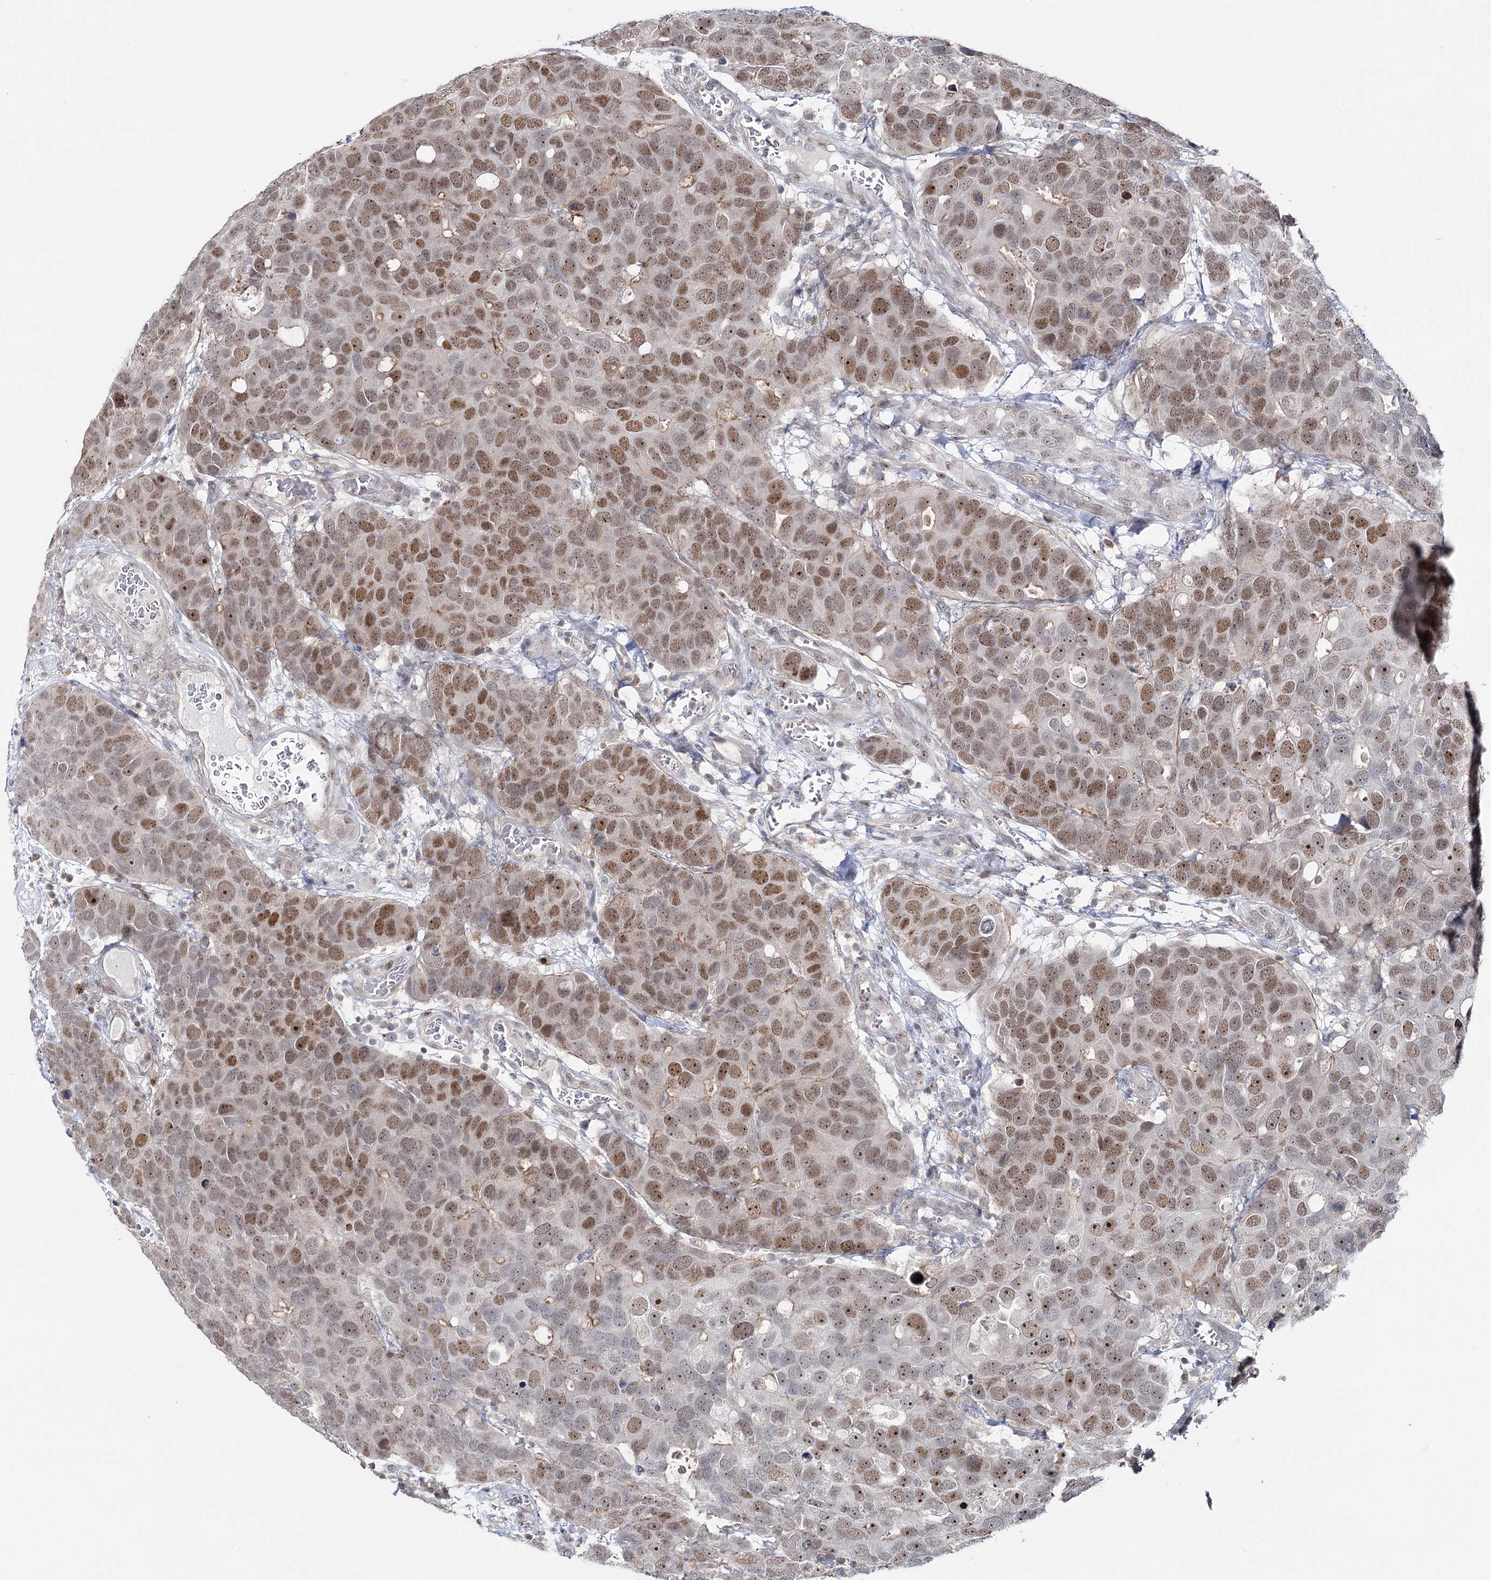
{"staining": {"intensity": "moderate", "quantity": ">75%", "location": "nuclear"}, "tissue": "breast cancer", "cell_type": "Tumor cells", "image_type": "cancer", "snomed": [{"axis": "morphology", "description": "Duct carcinoma"}, {"axis": "topography", "description": "Breast"}], "caption": "Brown immunohistochemical staining in breast cancer demonstrates moderate nuclear positivity in about >75% of tumor cells.", "gene": "ZC3H8", "patient": {"sex": "female", "age": 83}}